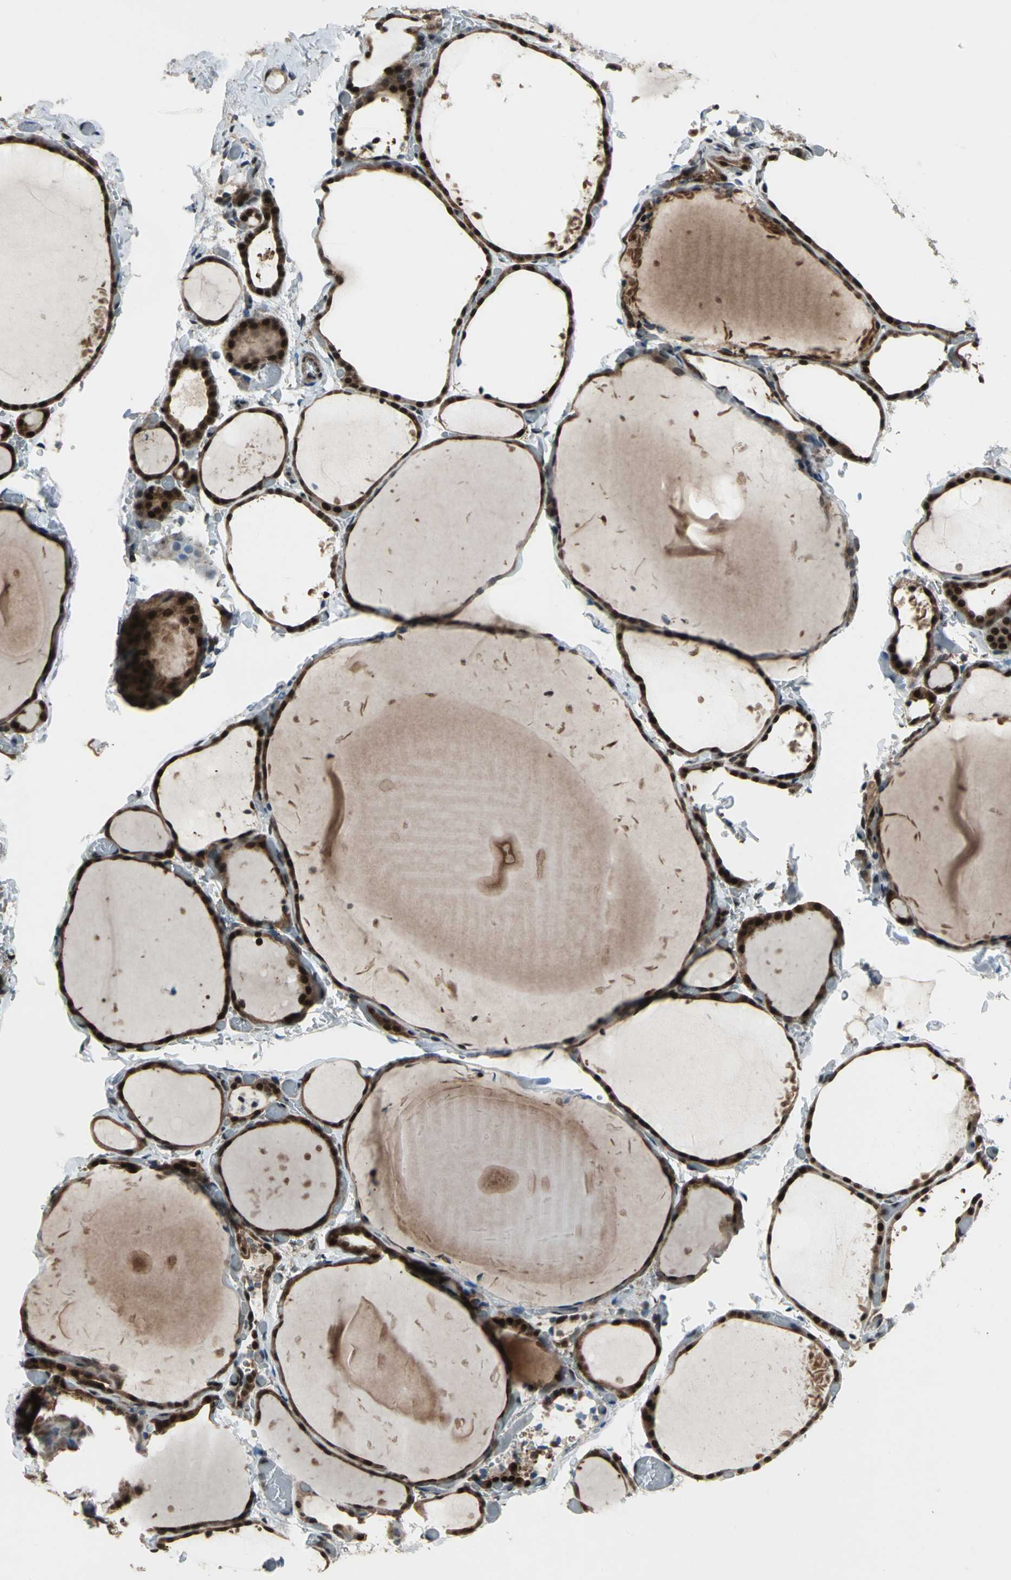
{"staining": {"intensity": "strong", "quantity": ">75%", "location": "cytoplasmic/membranous,nuclear"}, "tissue": "thyroid gland", "cell_type": "Glandular cells", "image_type": "normal", "snomed": [{"axis": "morphology", "description": "Normal tissue, NOS"}, {"axis": "topography", "description": "Thyroid gland"}], "caption": "Thyroid gland stained with a brown dye demonstrates strong cytoplasmic/membranous,nuclear positive expression in approximately >75% of glandular cells.", "gene": "COPS5", "patient": {"sex": "female", "age": 22}}